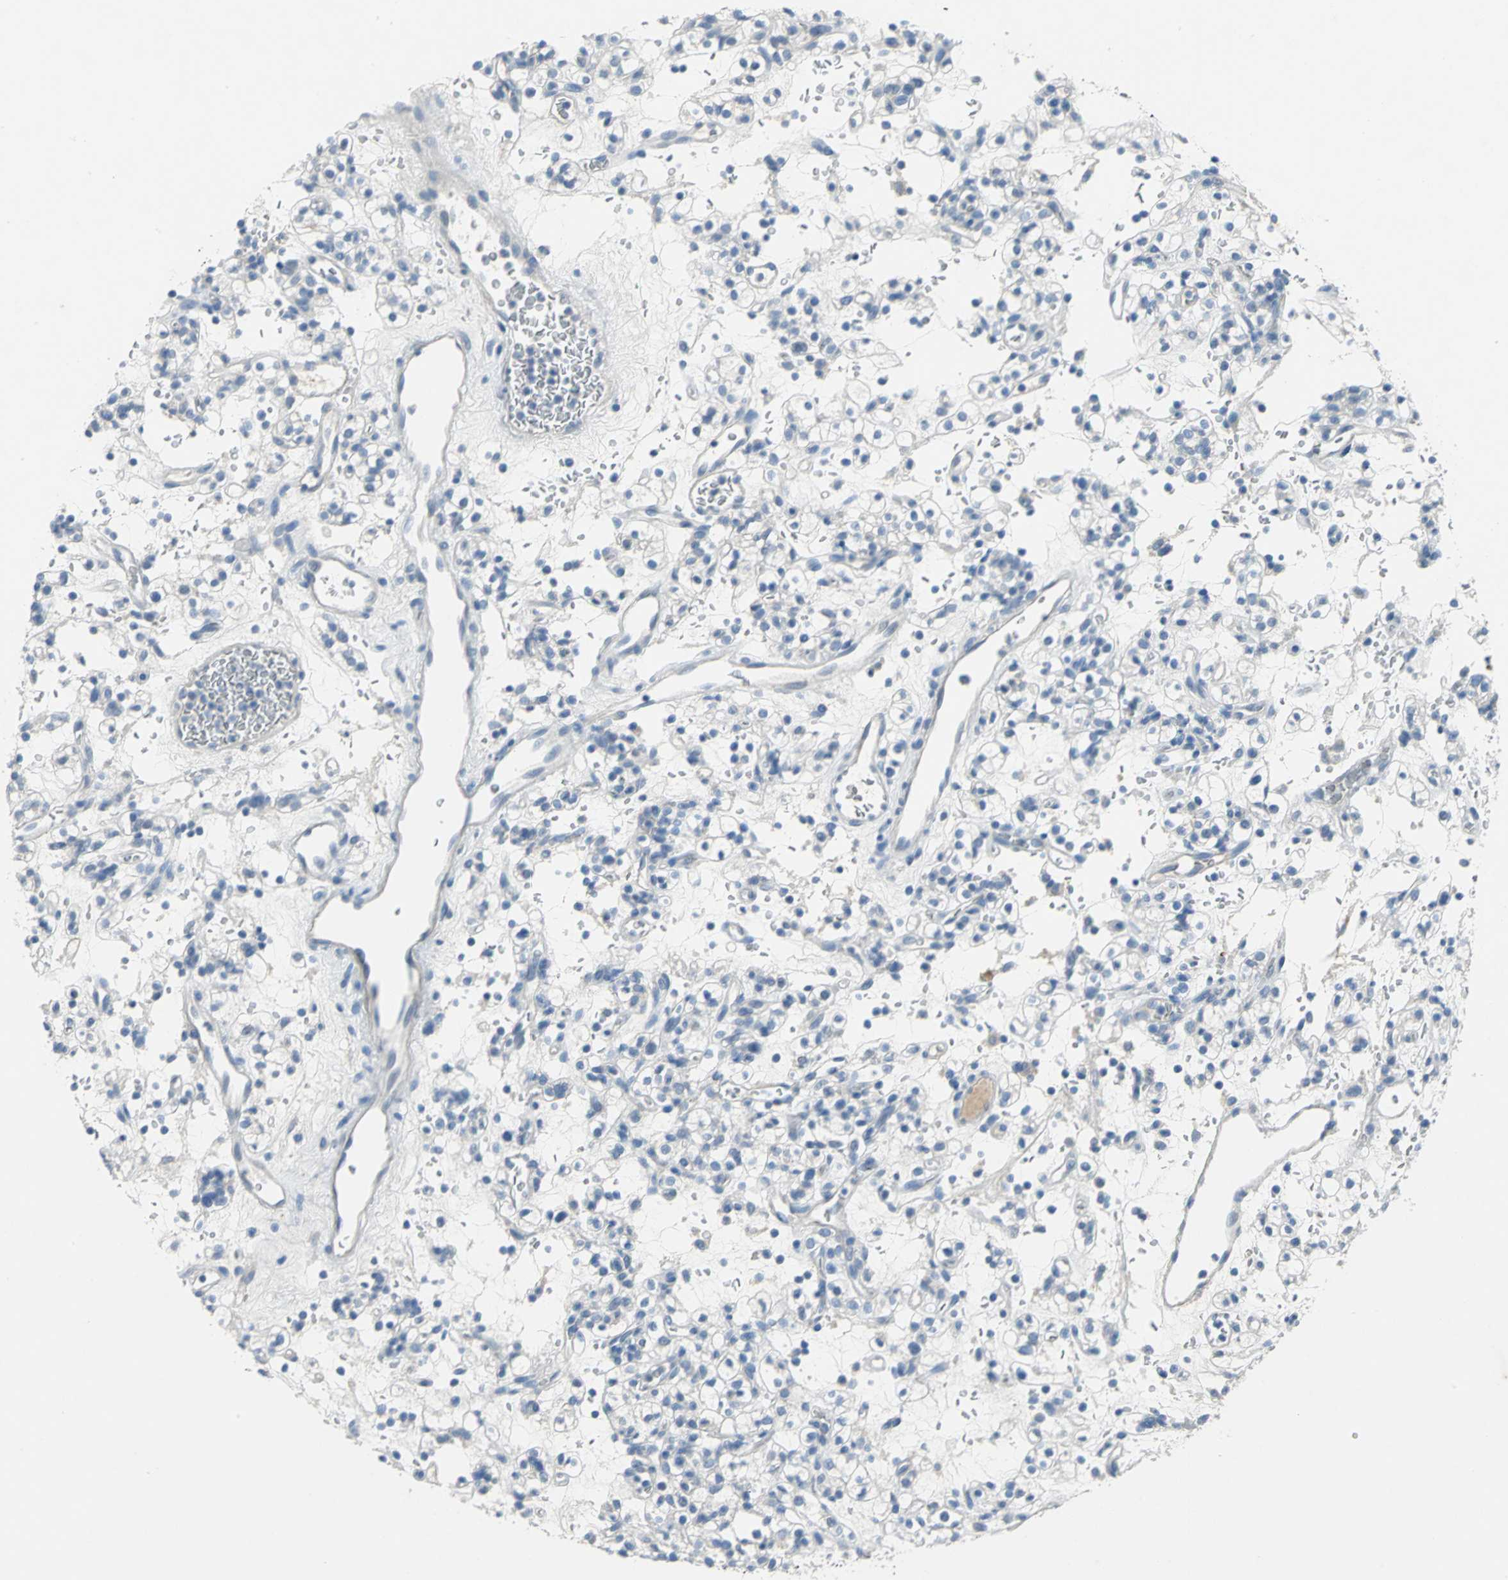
{"staining": {"intensity": "negative", "quantity": "none", "location": "none"}, "tissue": "renal cancer", "cell_type": "Tumor cells", "image_type": "cancer", "snomed": [{"axis": "morphology", "description": "Normal tissue, NOS"}, {"axis": "morphology", "description": "Adenocarcinoma, NOS"}, {"axis": "topography", "description": "Kidney"}], "caption": "This photomicrograph is of renal cancer (adenocarcinoma) stained with immunohistochemistry to label a protein in brown with the nuclei are counter-stained blue. There is no staining in tumor cells.", "gene": "PTGDS", "patient": {"sex": "female", "age": 72}}